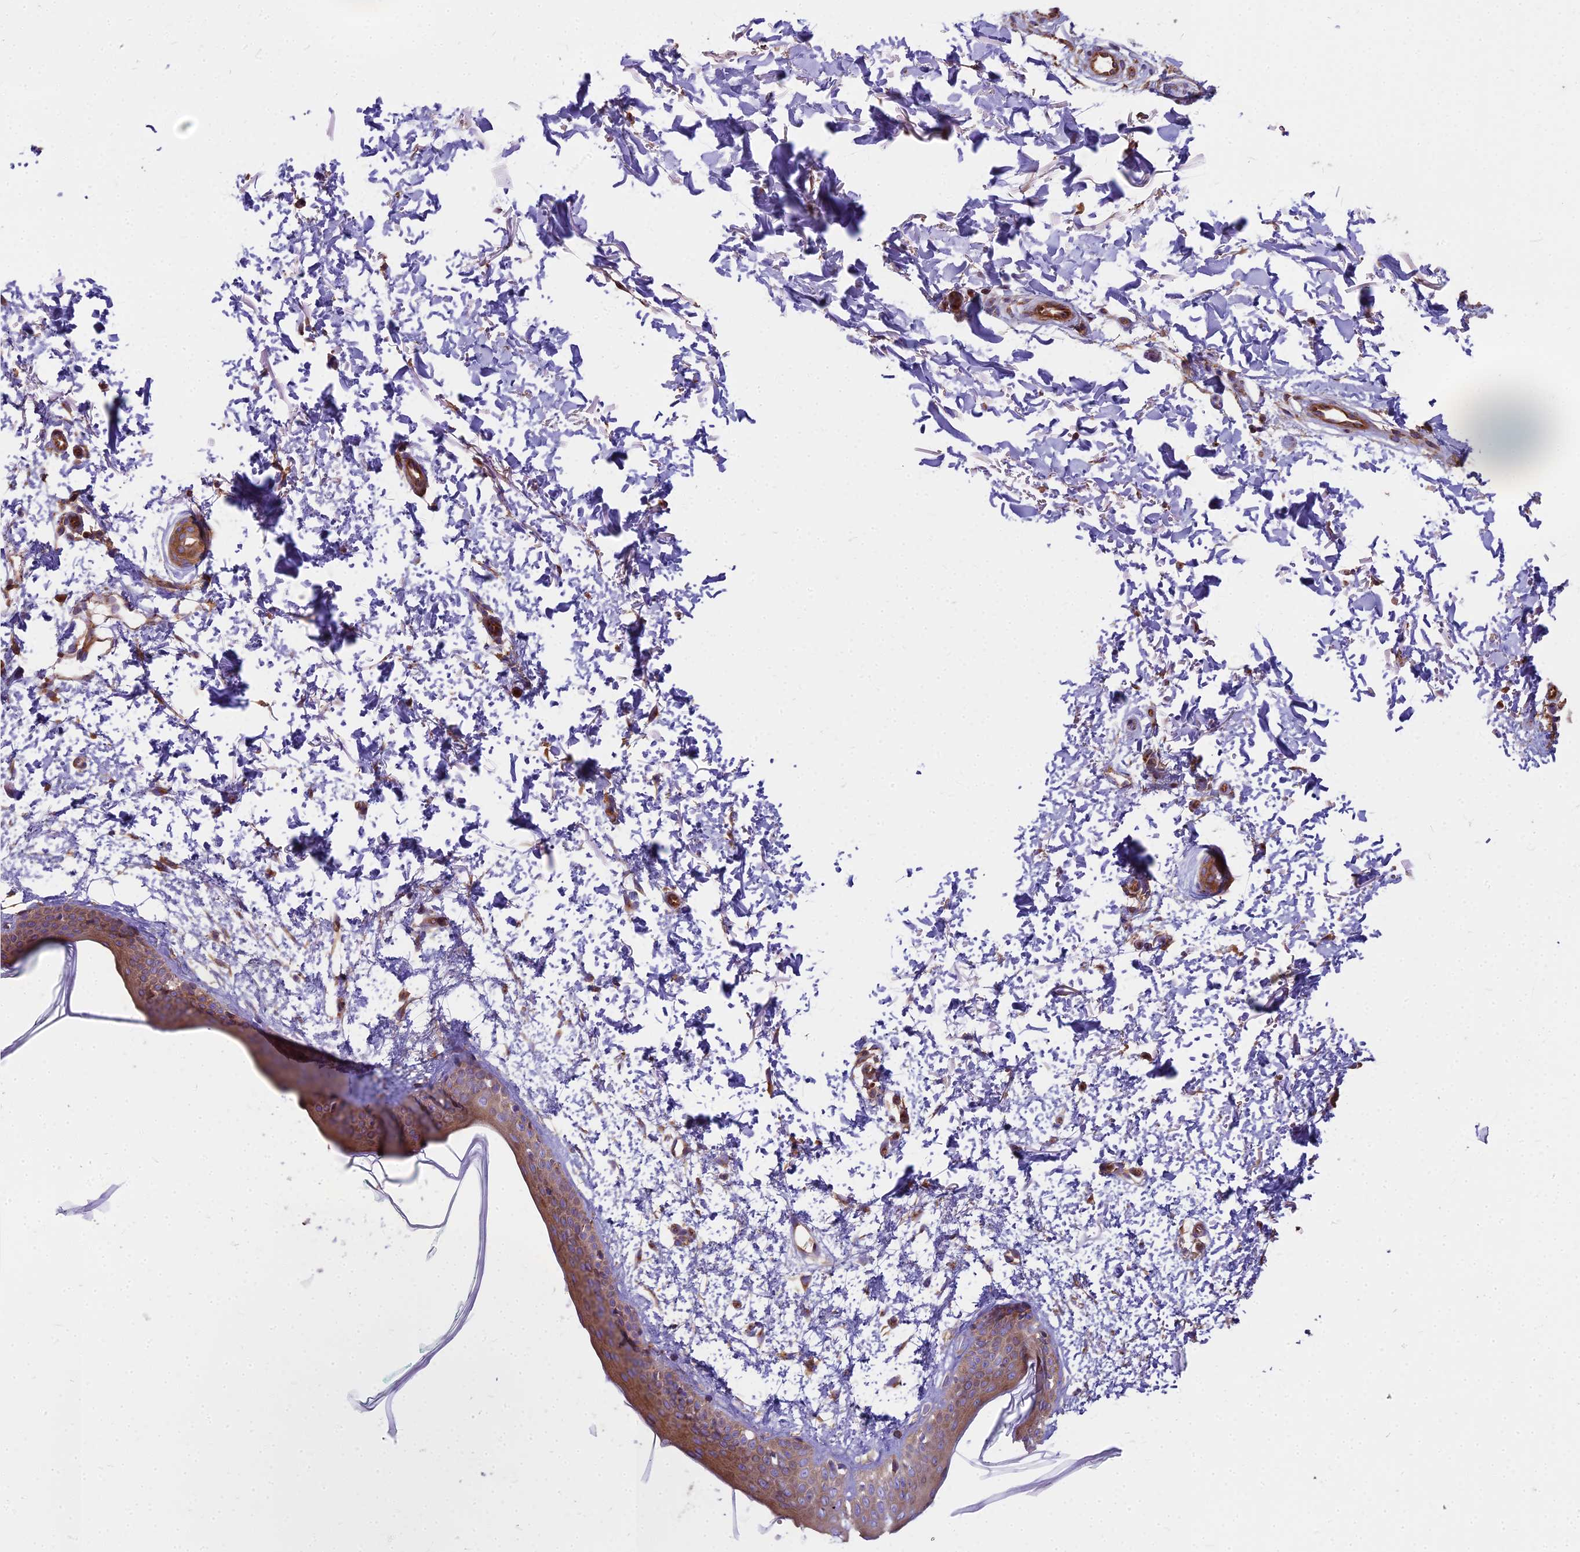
{"staining": {"intensity": "weak", "quantity": ">75%", "location": "cytoplasmic/membranous"}, "tissue": "skin", "cell_type": "Fibroblasts", "image_type": "normal", "snomed": [{"axis": "morphology", "description": "Normal tissue, NOS"}, {"axis": "topography", "description": "Skin"}], "caption": "Skin stained with DAB immunohistochemistry (IHC) reveals low levels of weak cytoplasmic/membranous staining in about >75% of fibroblasts. (IHC, brightfield microscopy, high magnification).", "gene": "DCTN3", "patient": {"sex": "male", "age": 66}}